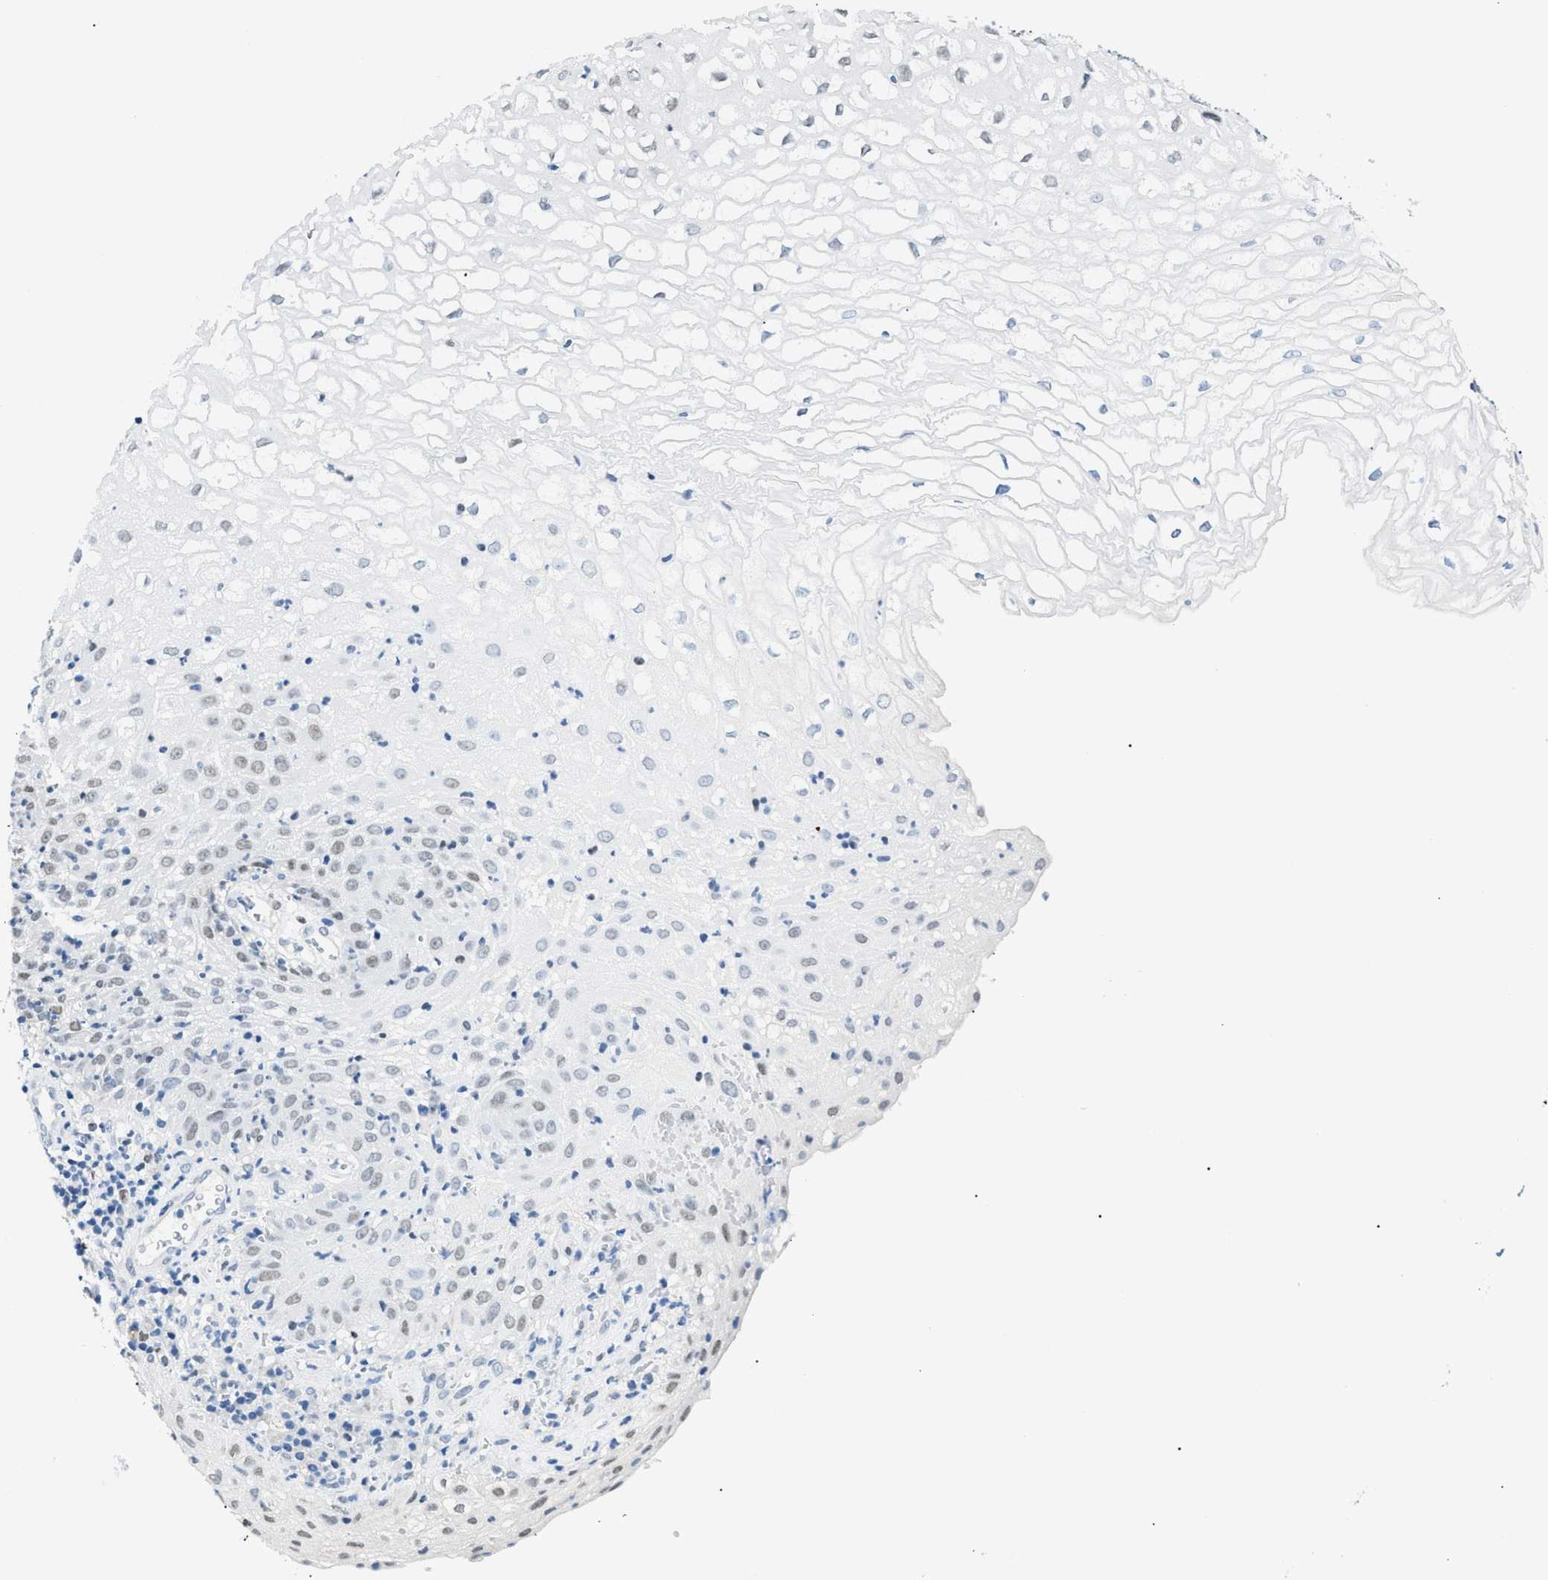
{"staining": {"intensity": "weak", "quantity": "25%-75%", "location": "nuclear"}, "tissue": "cervical cancer", "cell_type": "Tumor cells", "image_type": "cancer", "snomed": [{"axis": "morphology", "description": "Squamous cell carcinoma, NOS"}, {"axis": "topography", "description": "Cervix"}], "caption": "Tumor cells display low levels of weak nuclear staining in approximately 25%-75% of cells in cervical squamous cell carcinoma. (DAB IHC, brown staining for protein, blue staining for nuclei).", "gene": "SMARCC1", "patient": {"sex": "female", "age": 32}}